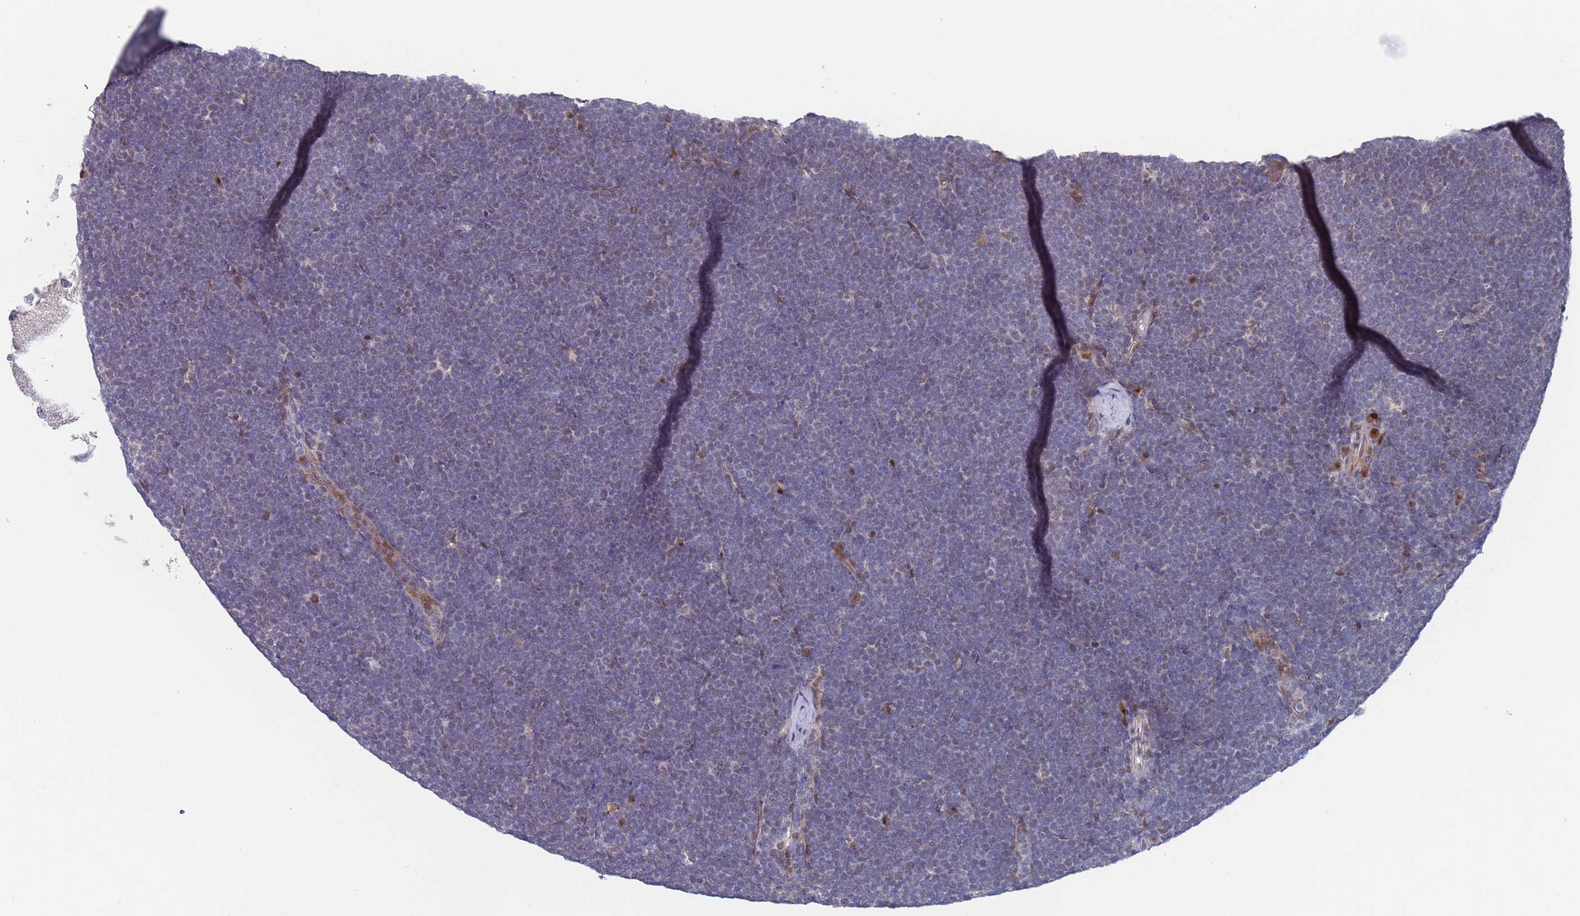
{"staining": {"intensity": "negative", "quantity": "none", "location": "none"}, "tissue": "lymphoma", "cell_type": "Tumor cells", "image_type": "cancer", "snomed": [{"axis": "morphology", "description": "Malignant lymphoma, non-Hodgkin's type, High grade"}, {"axis": "topography", "description": "Lymph node"}], "caption": "Tumor cells show no significant protein positivity in high-grade malignant lymphoma, non-Hodgkin's type.", "gene": "FBXO27", "patient": {"sex": "male", "age": 13}}